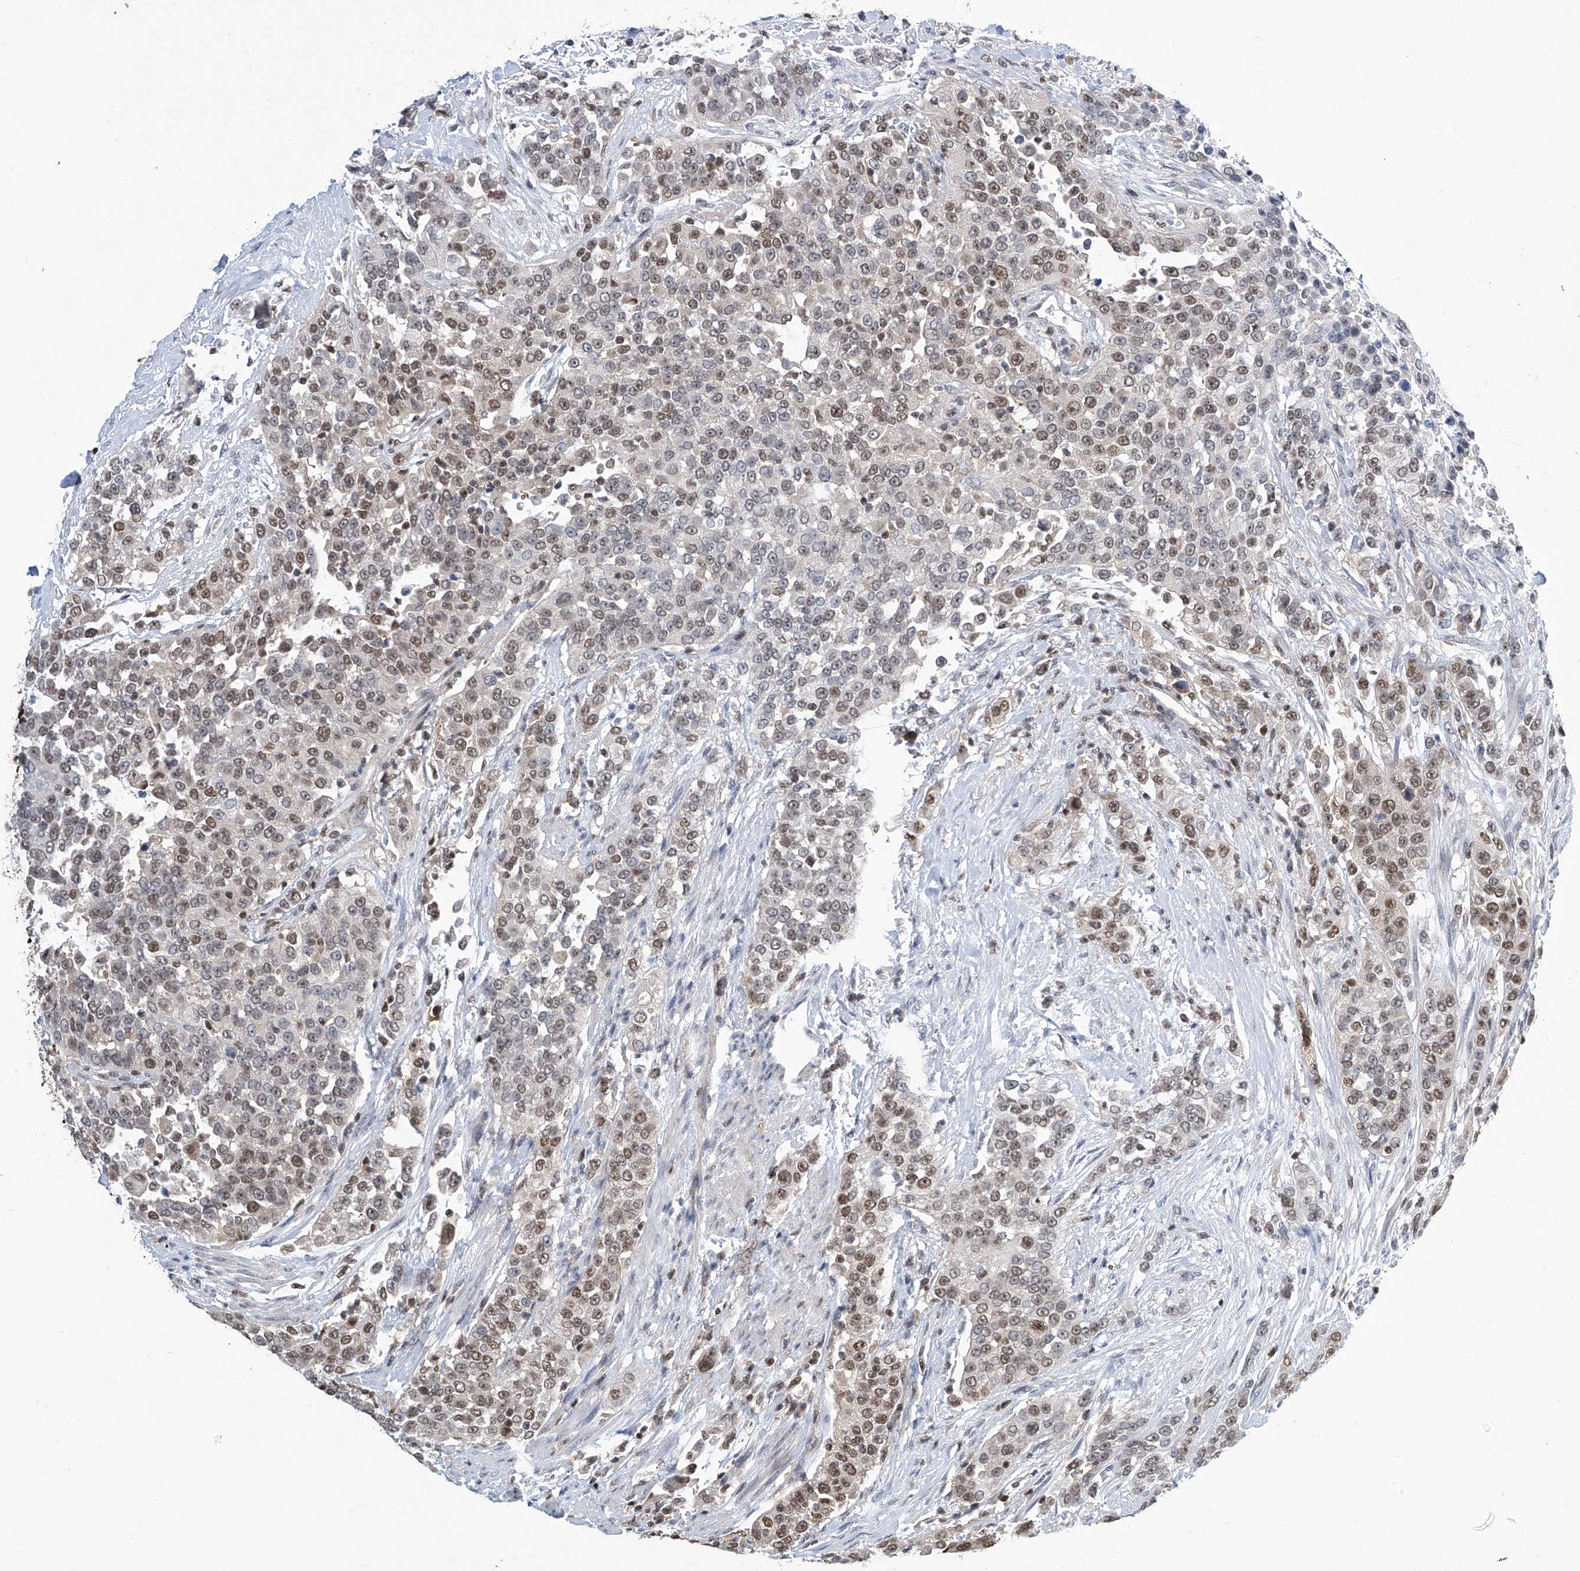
{"staining": {"intensity": "weak", "quantity": ">75%", "location": "nuclear"}, "tissue": "urothelial cancer", "cell_type": "Tumor cells", "image_type": "cancer", "snomed": [{"axis": "morphology", "description": "Urothelial carcinoma, High grade"}, {"axis": "topography", "description": "Urinary bladder"}], "caption": "Protein expression analysis of human urothelial cancer reveals weak nuclear staining in about >75% of tumor cells.", "gene": "SREBF2", "patient": {"sex": "female", "age": 80}}